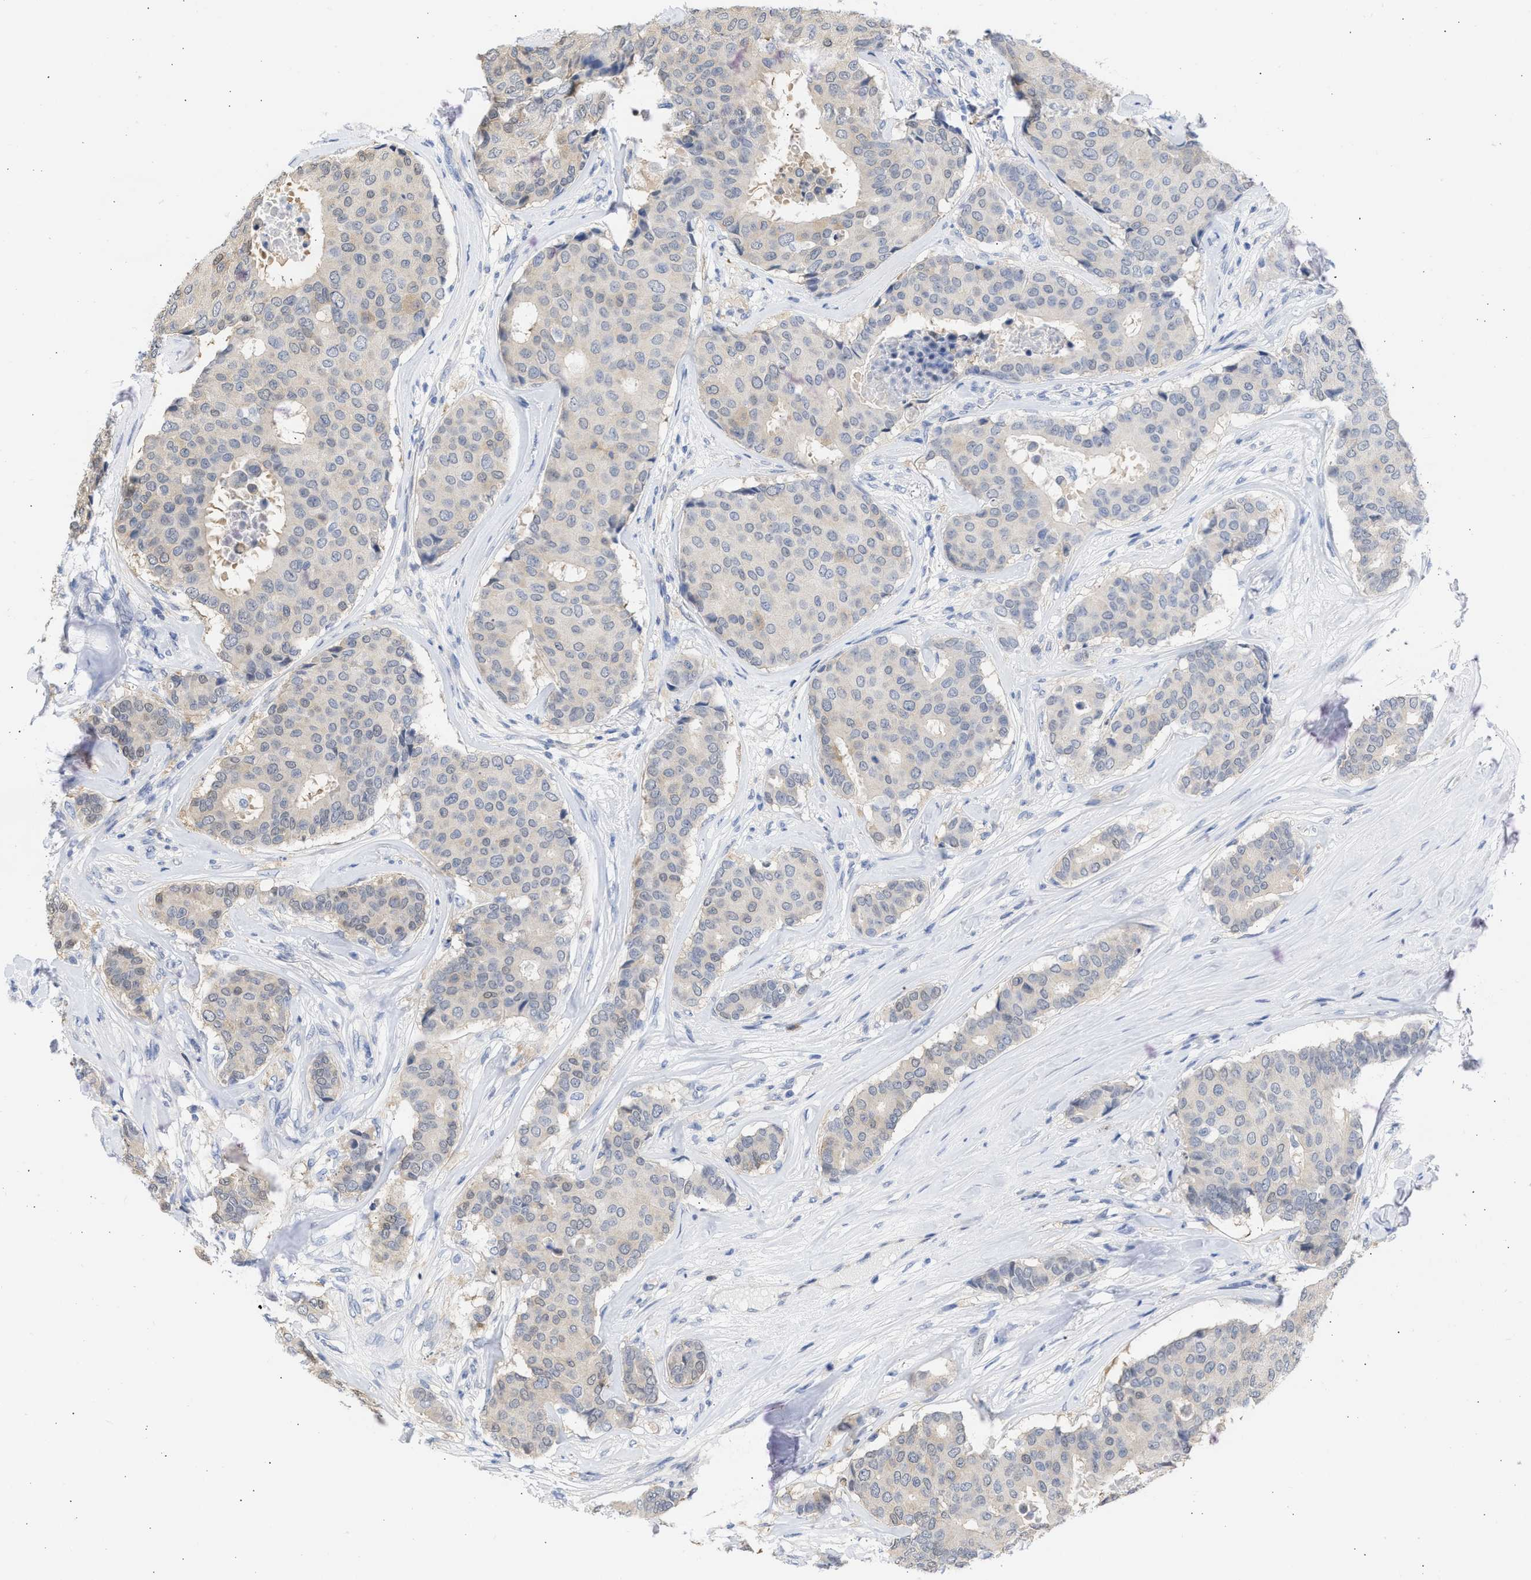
{"staining": {"intensity": "negative", "quantity": "none", "location": "none"}, "tissue": "breast cancer", "cell_type": "Tumor cells", "image_type": "cancer", "snomed": [{"axis": "morphology", "description": "Duct carcinoma"}, {"axis": "topography", "description": "Breast"}], "caption": "Immunohistochemistry (IHC) image of neoplastic tissue: human invasive ductal carcinoma (breast) stained with DAB demonstrates no significant protein expression in tumor cells.", "gene": "THRA", "patient": {"sex": "female", "age": 75}}